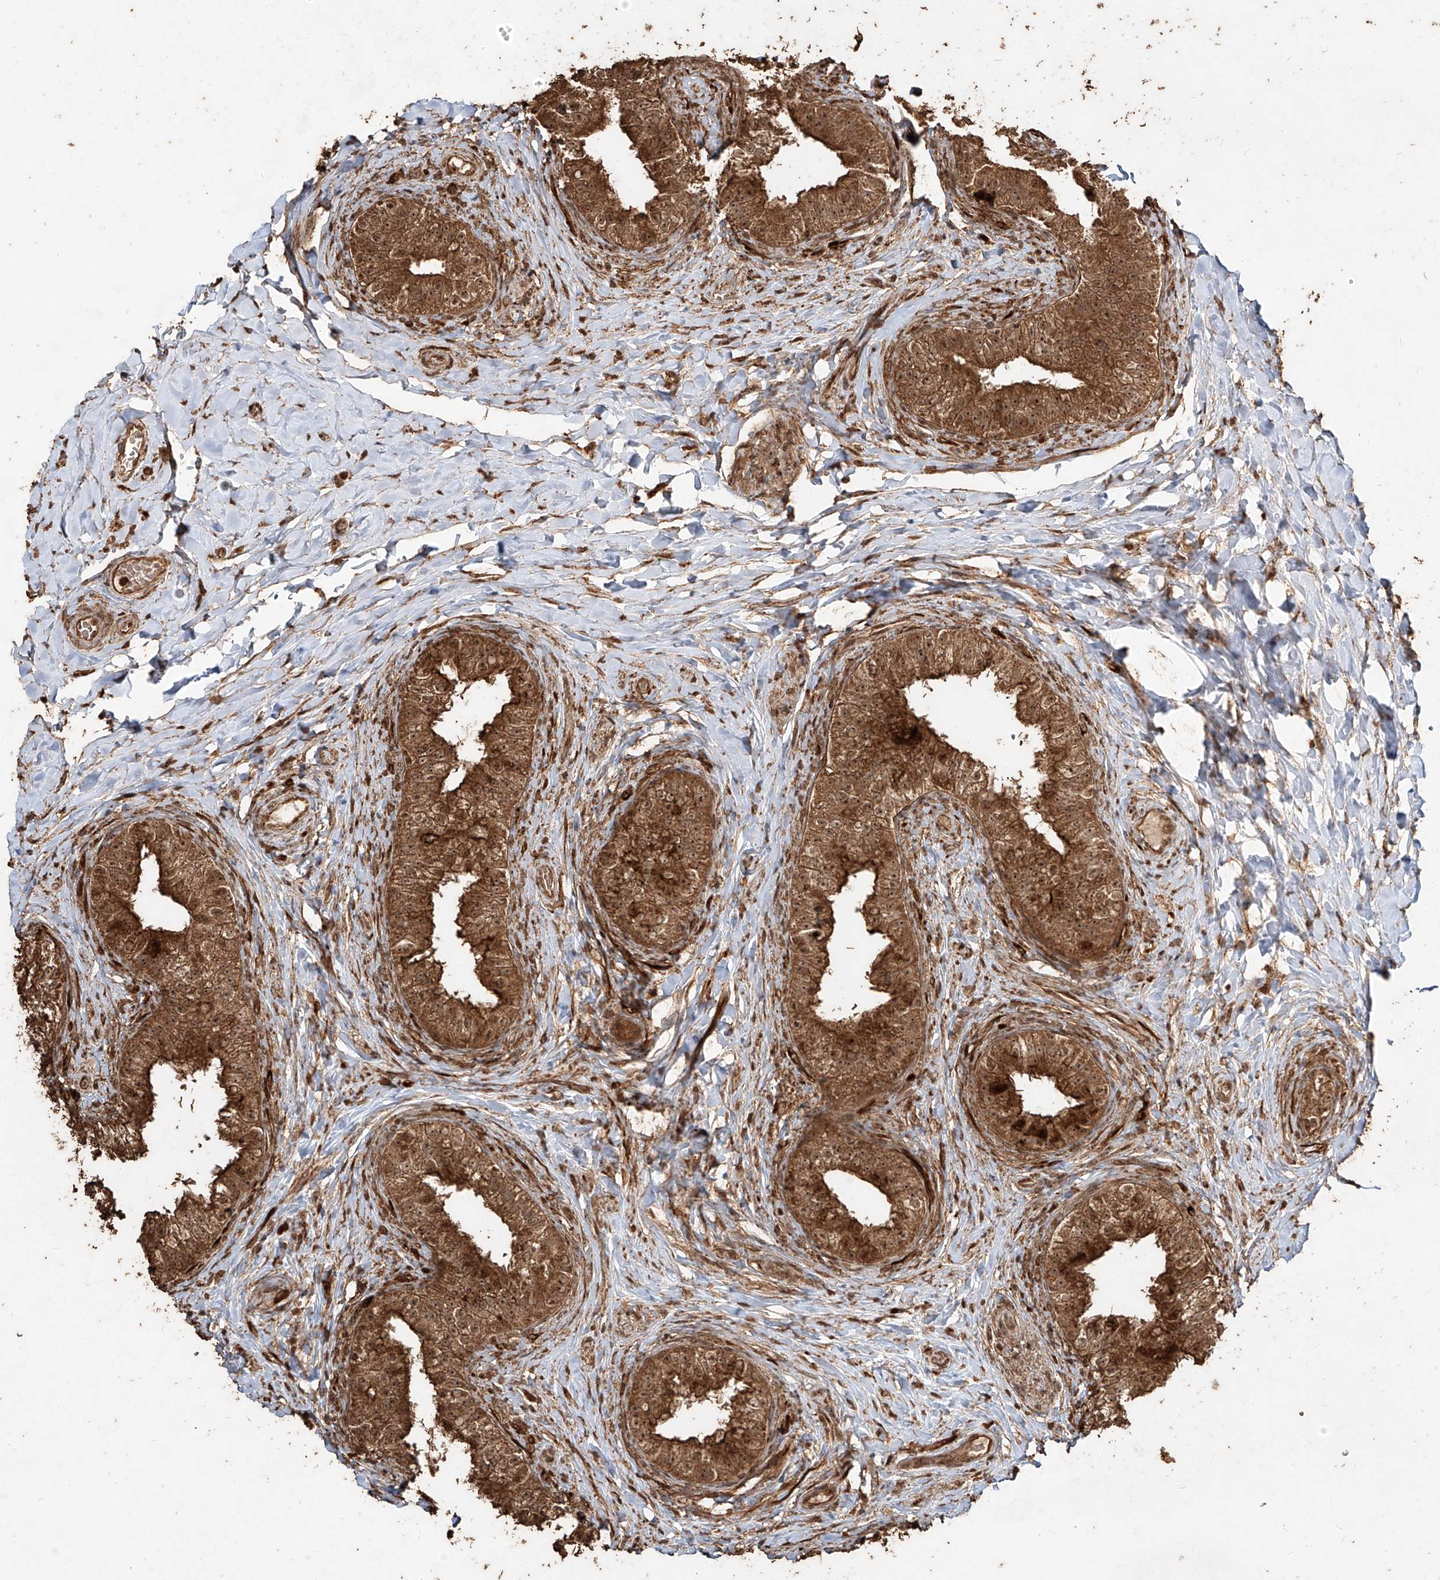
{"staining": {"intensity": "strong", "quantity": ">75%", "location": "cytoplasmic/membranous,nuclear"}, "tissue": "epididymis", "cell_type": "Glandular cells", "image_type": "normal", "snomed": [{"axis": "morphology", "description": "Normal tissue, NOS"}, {"axis": "topography", "description": "Epididymis"}], "caption": "This photomicrograph displays immunohistochemistry (IHC) staining of benign epididymis, with high strong cytoplasmic/membranous,nuclear expression in about >75% of glandular cells.", "gene": "ZNF660", "patient": {"sex": "male", "age": 49}}